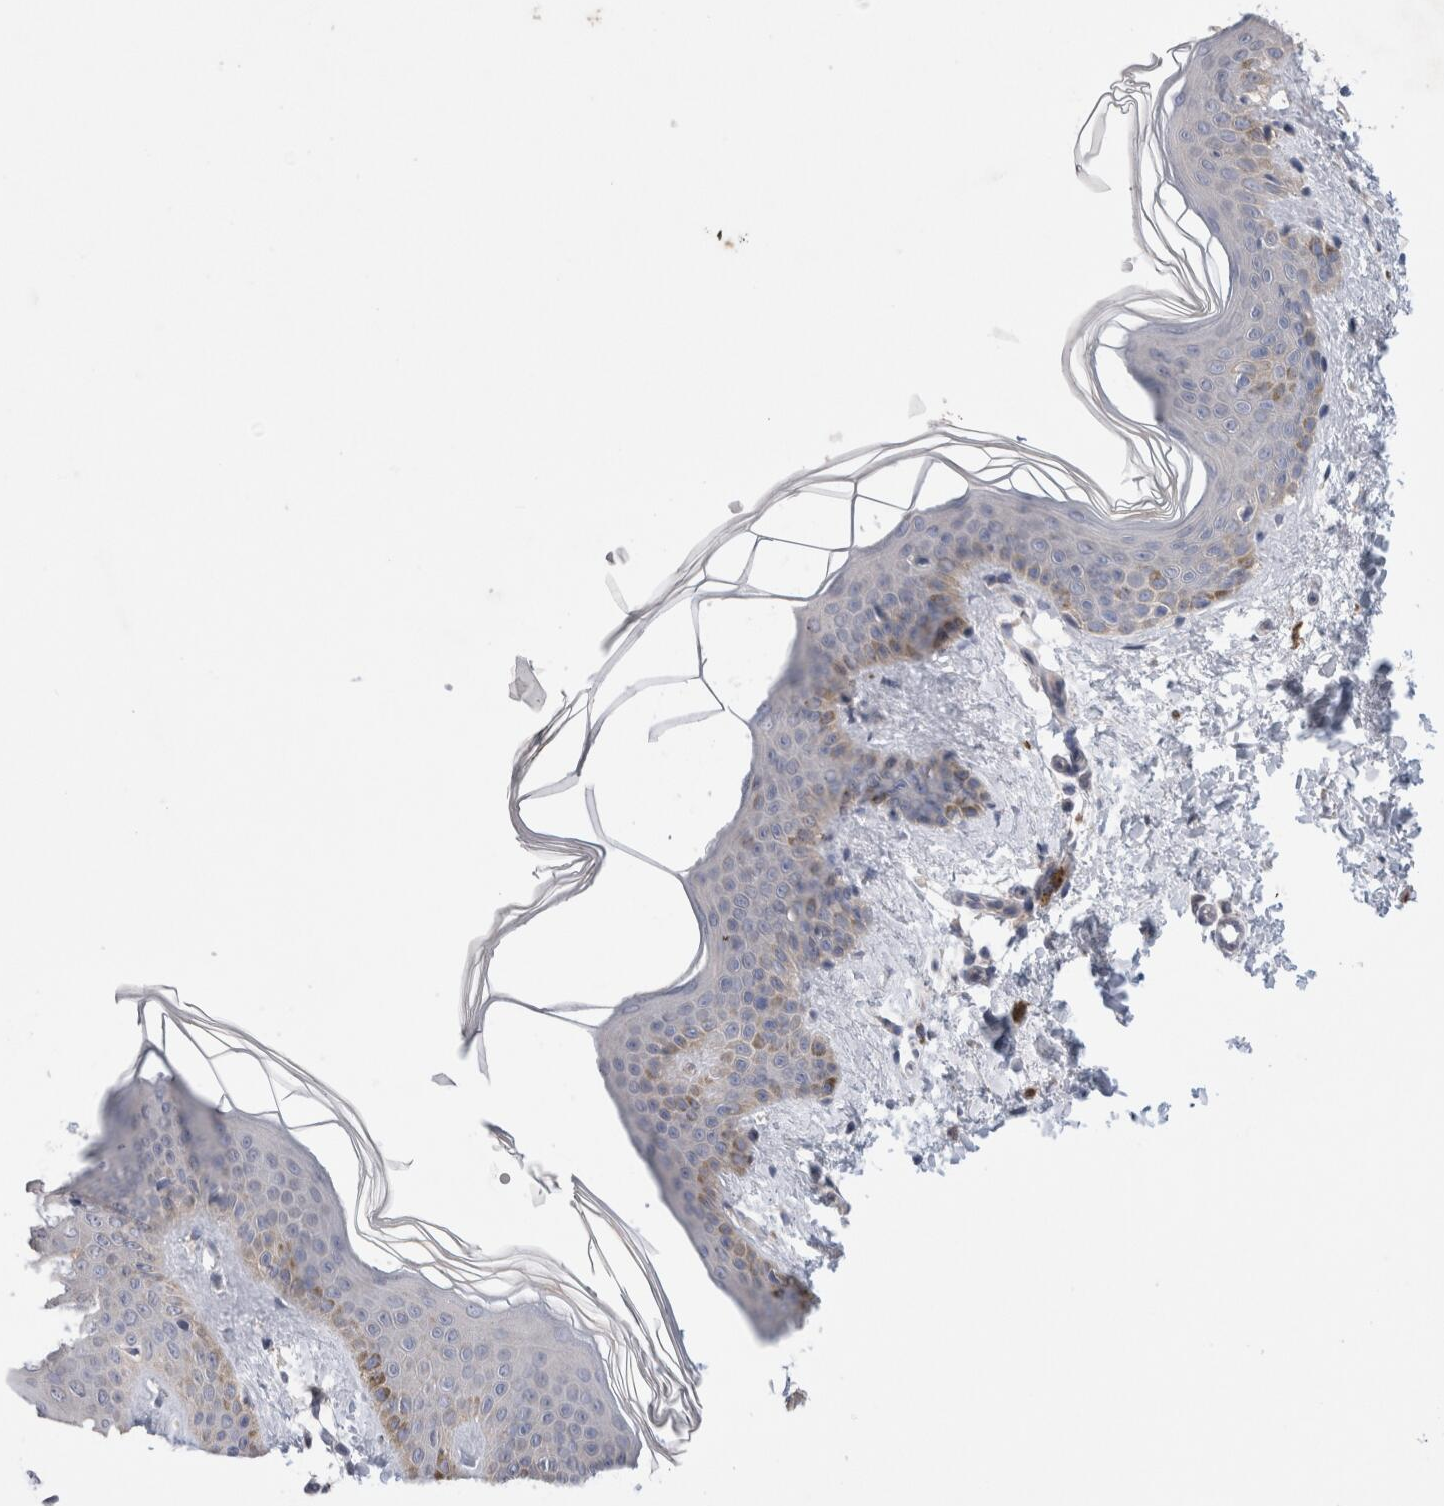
{"staining": {"intensity": "negative", "quantity": "none", "location": "none"}, "tissue": "skin", "cell_type": "Fibroblasts", "image_type": "normal", "snomed": [{"axis": "morphology", "description": "Normal tissue, NOS"}, {"axis": "topography", "description": "Skin"}], "caption": "The image shows no staining of fibroblasts in normal skin. (IHC, brightfield microscopy, high magnification).", "gene": "IFT74", "patient": {"sex": "female", "age": 46}}